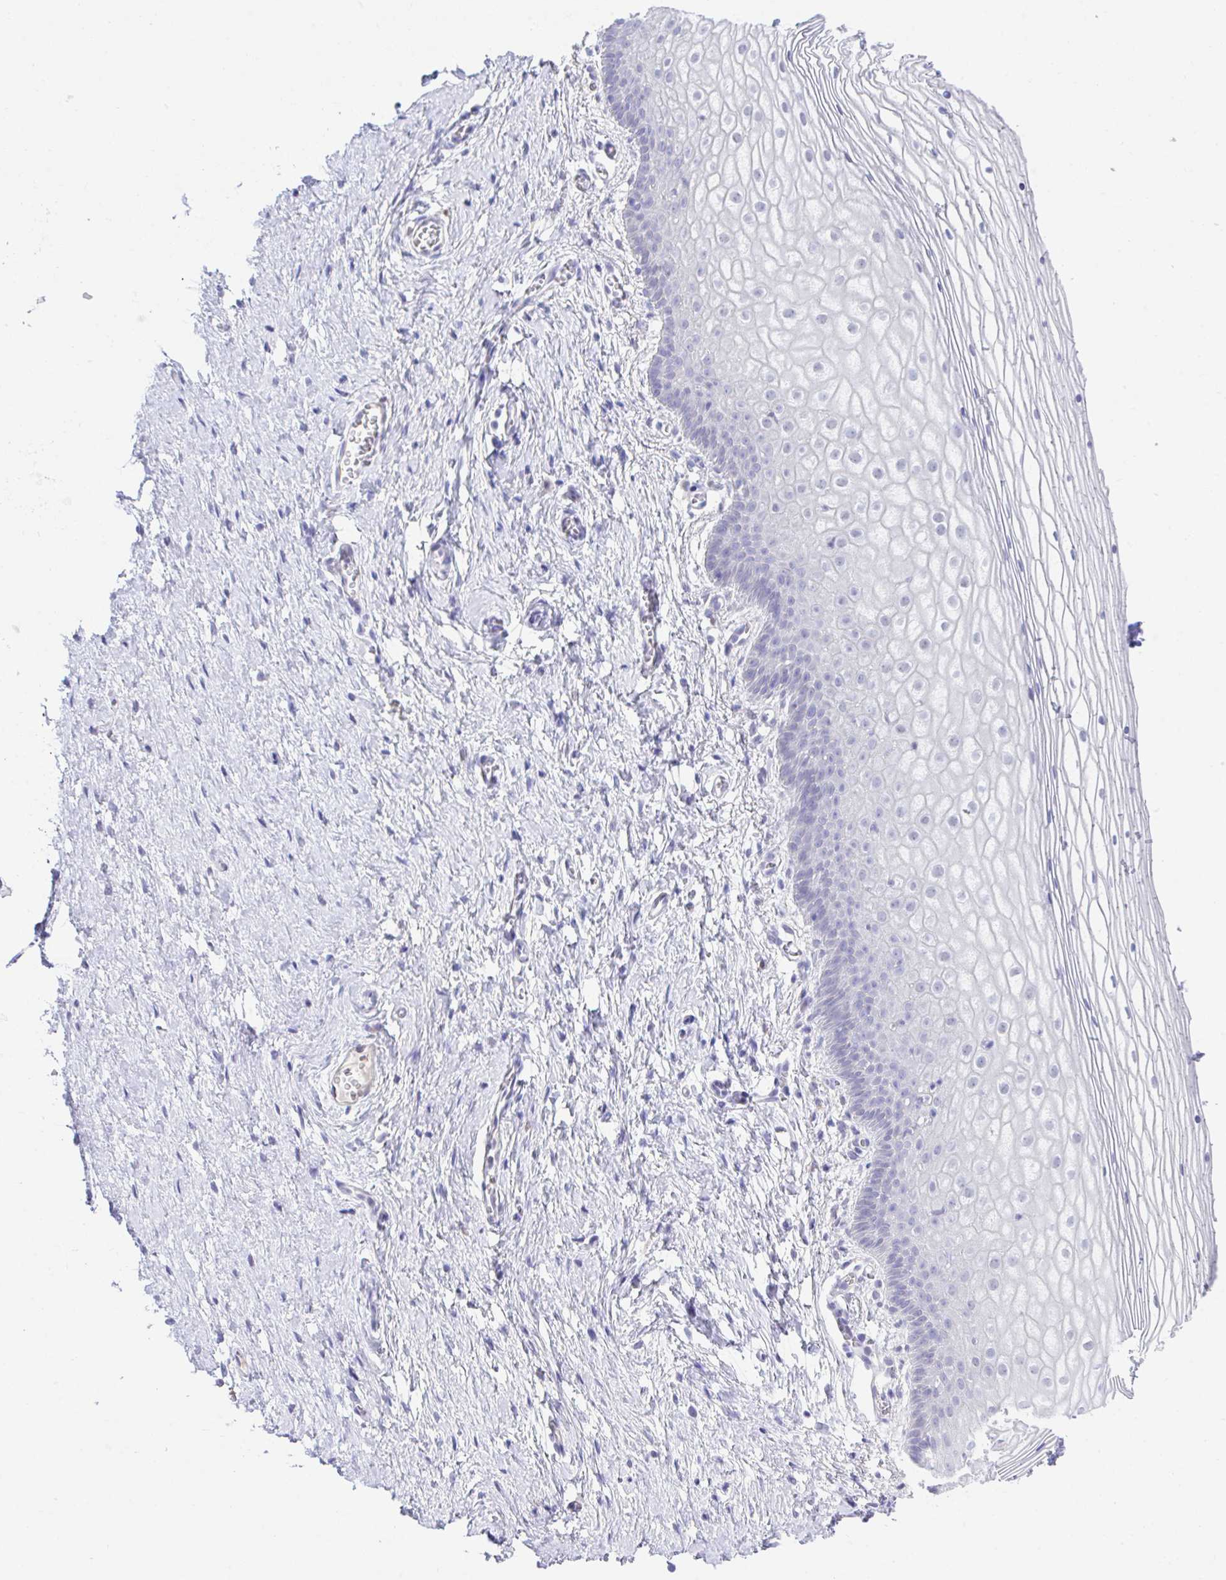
{"staining": {"intensity": "negative", "quantity": "none", "location": "none"}, "tissue": "vagina", "cell_type": "Squamous epithelial cells", "image_type": "normal", "snomed": [{"axis": "morphology", "description": "Normal tissue, NOS"}, {"axis": "topography", "description": "Vagina"}], "caption": "Immunohistochemical staining of unremarkable human vagina shows no significant staining in squamous epithelial cells. (DAB (3,3'-diaminobenzidine) IHC visualized using brightfield microscopy, high magnification).", "gene": "HOXB4", "patient": {"sex": "female", "age": 56}}